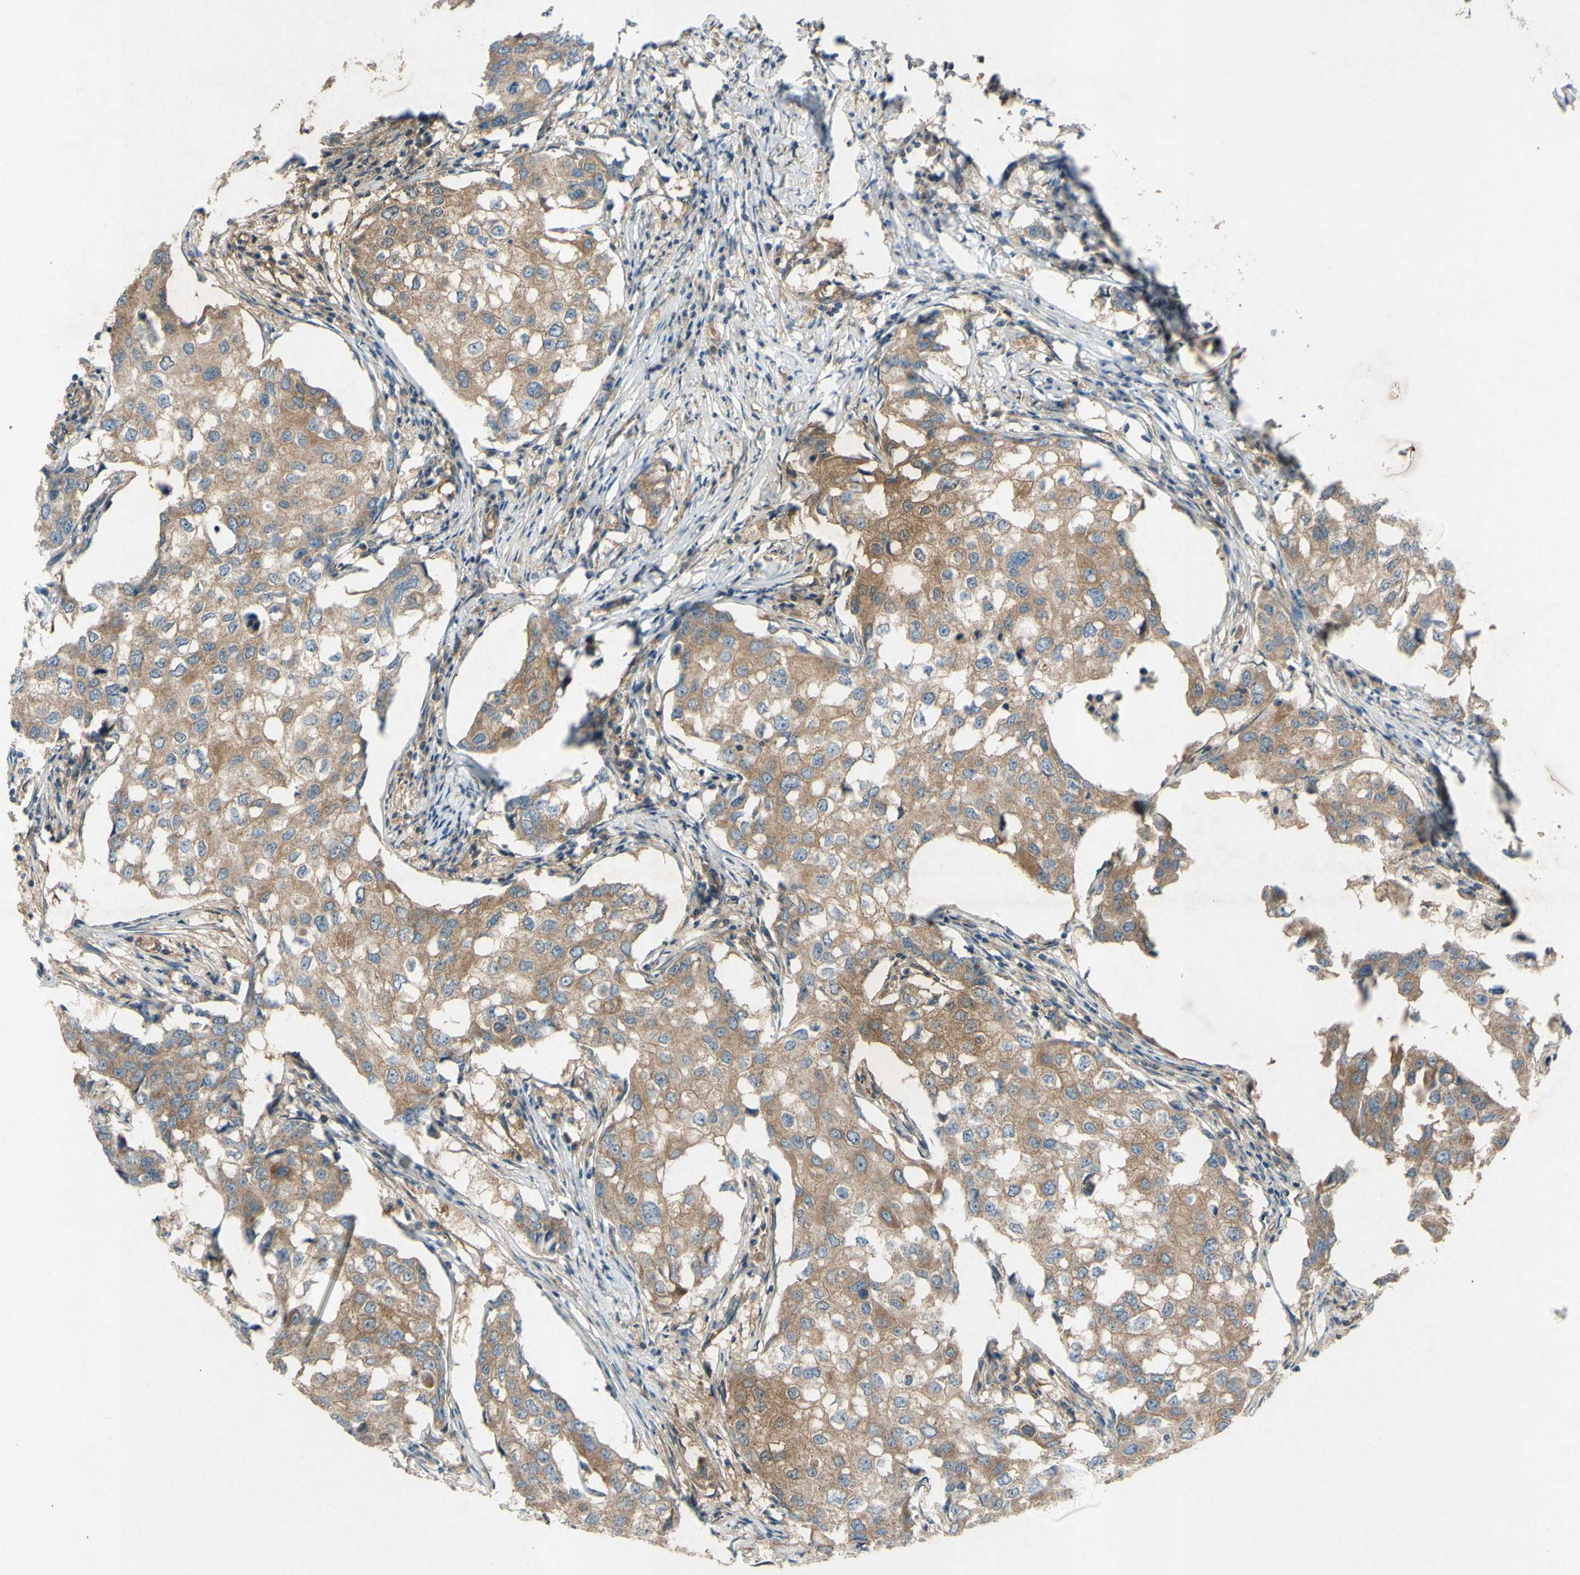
{"staining": {"intensity": "moderate", "quantity": ">75%", "location": "cytoplasmic/membranous"}, "tissue": "breast cancer", "cell_type": "Tumor cells", "image_type": "cancer", "snomed": [{"axis": "morphology", "description": "Duct carcinoma"}, {"axis": "topography", "description": "Breast"}], "caption": "Immunohistochemistry of breast cancer (invasive ductal carcinoma) shows medium levels of moderate cytoplasmic/membranous staining in approximately >75% of tumor cells.", "gene": "TST", "patient": {"sex": "female", "age": 27}}